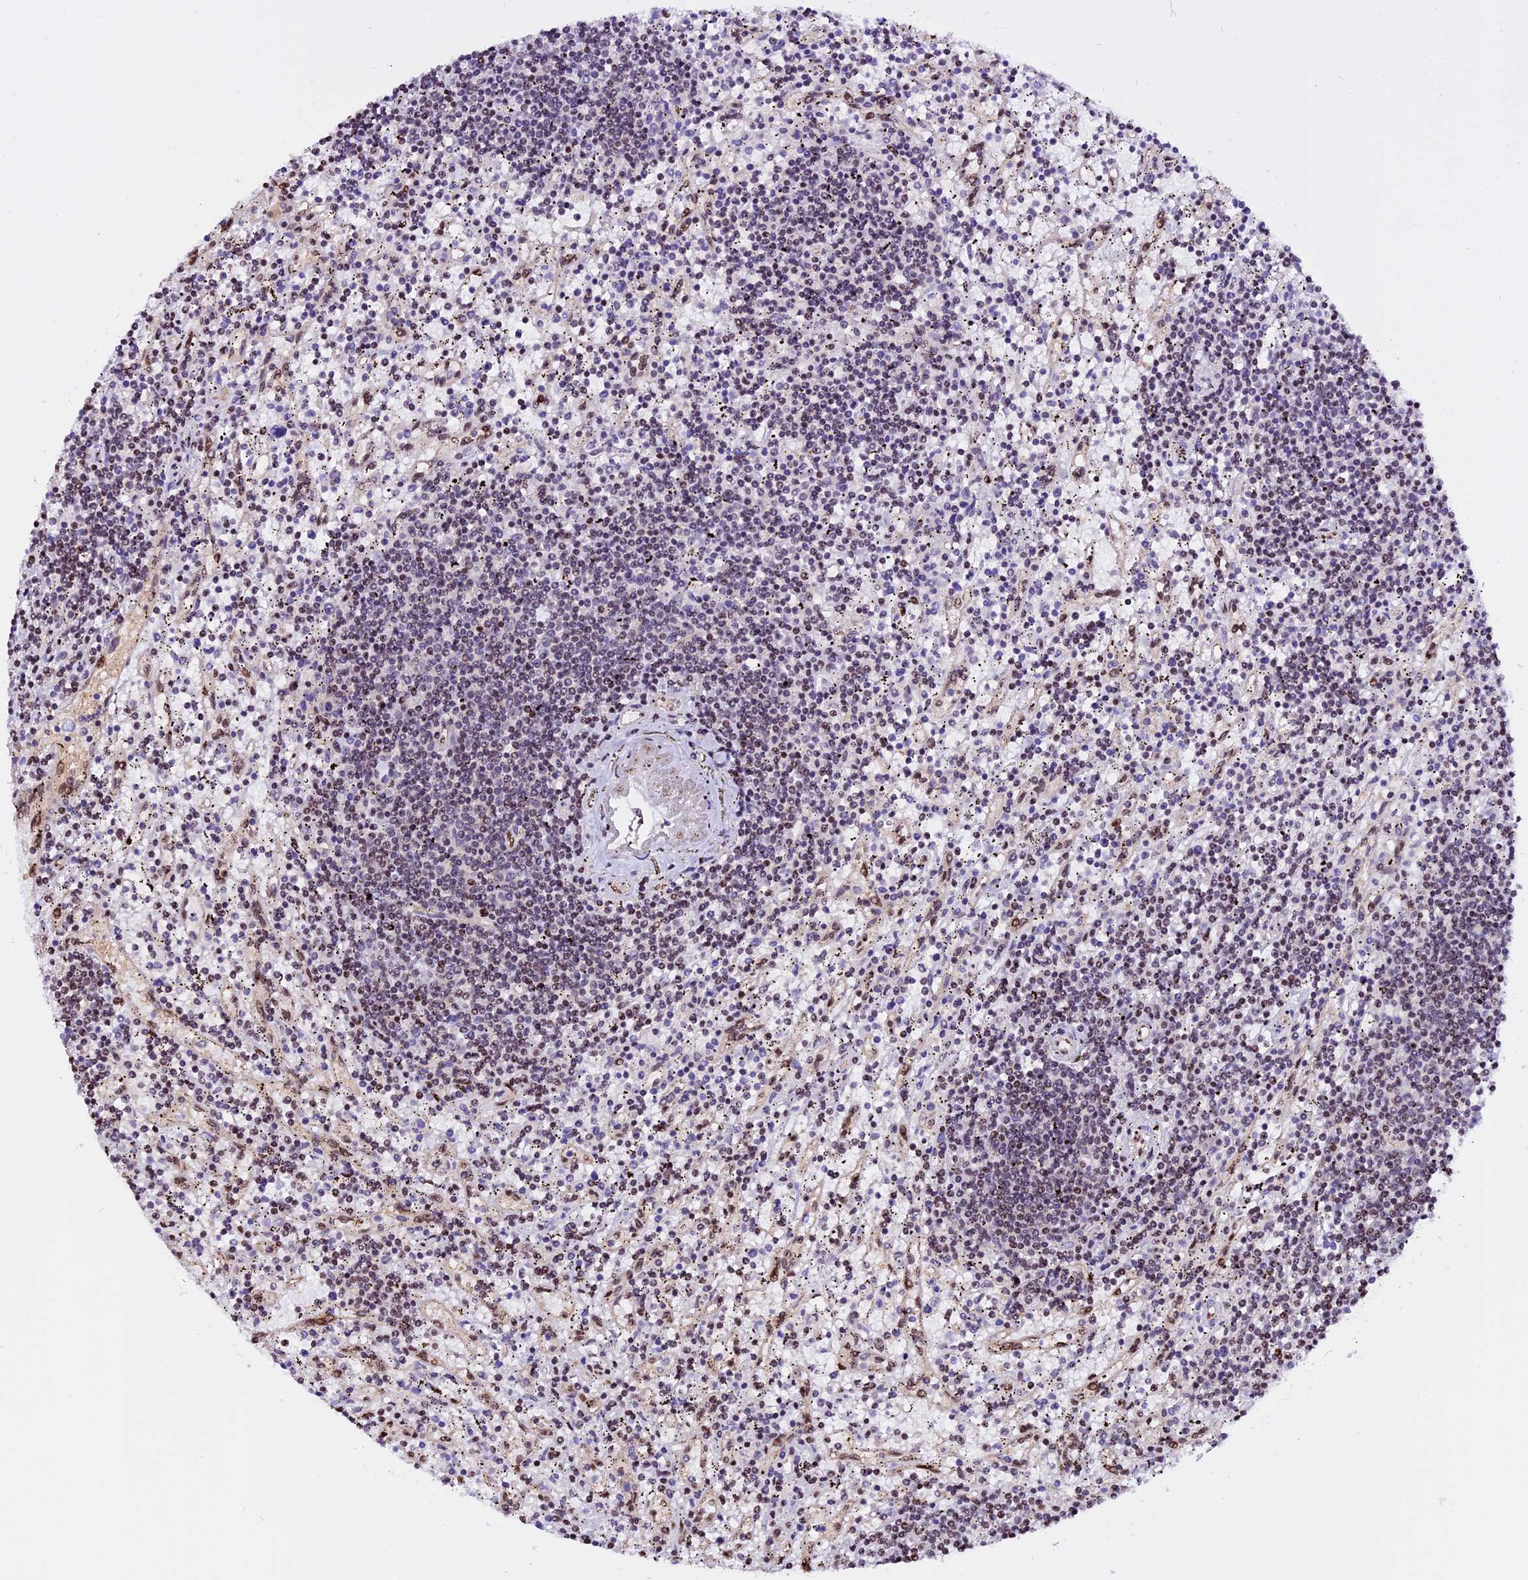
{"staining": {"intensity": "weak", "quantity": "<25%", "location": "nuclear"}, "tissue": "lymphoma", "cell_type": "Tumor cells", "image_type": "cancer", "snomed": [{"axis": "morphology", "description": "Malignant lymphoma, non-Hodgkin's type, Low grade"}, {"axis": "topography", "description": "Spleen"}], "caption": "Photomicrograph shows no protein staining in tumor cells of lymphoma tissue. (DAB (3,3'-diaminobenzidine) immunohistochemistry (IHC) visualized using brightfield microscopy, high magnification).", "gene": "RINL", "patient": {"sex": "male", "age": 76}}